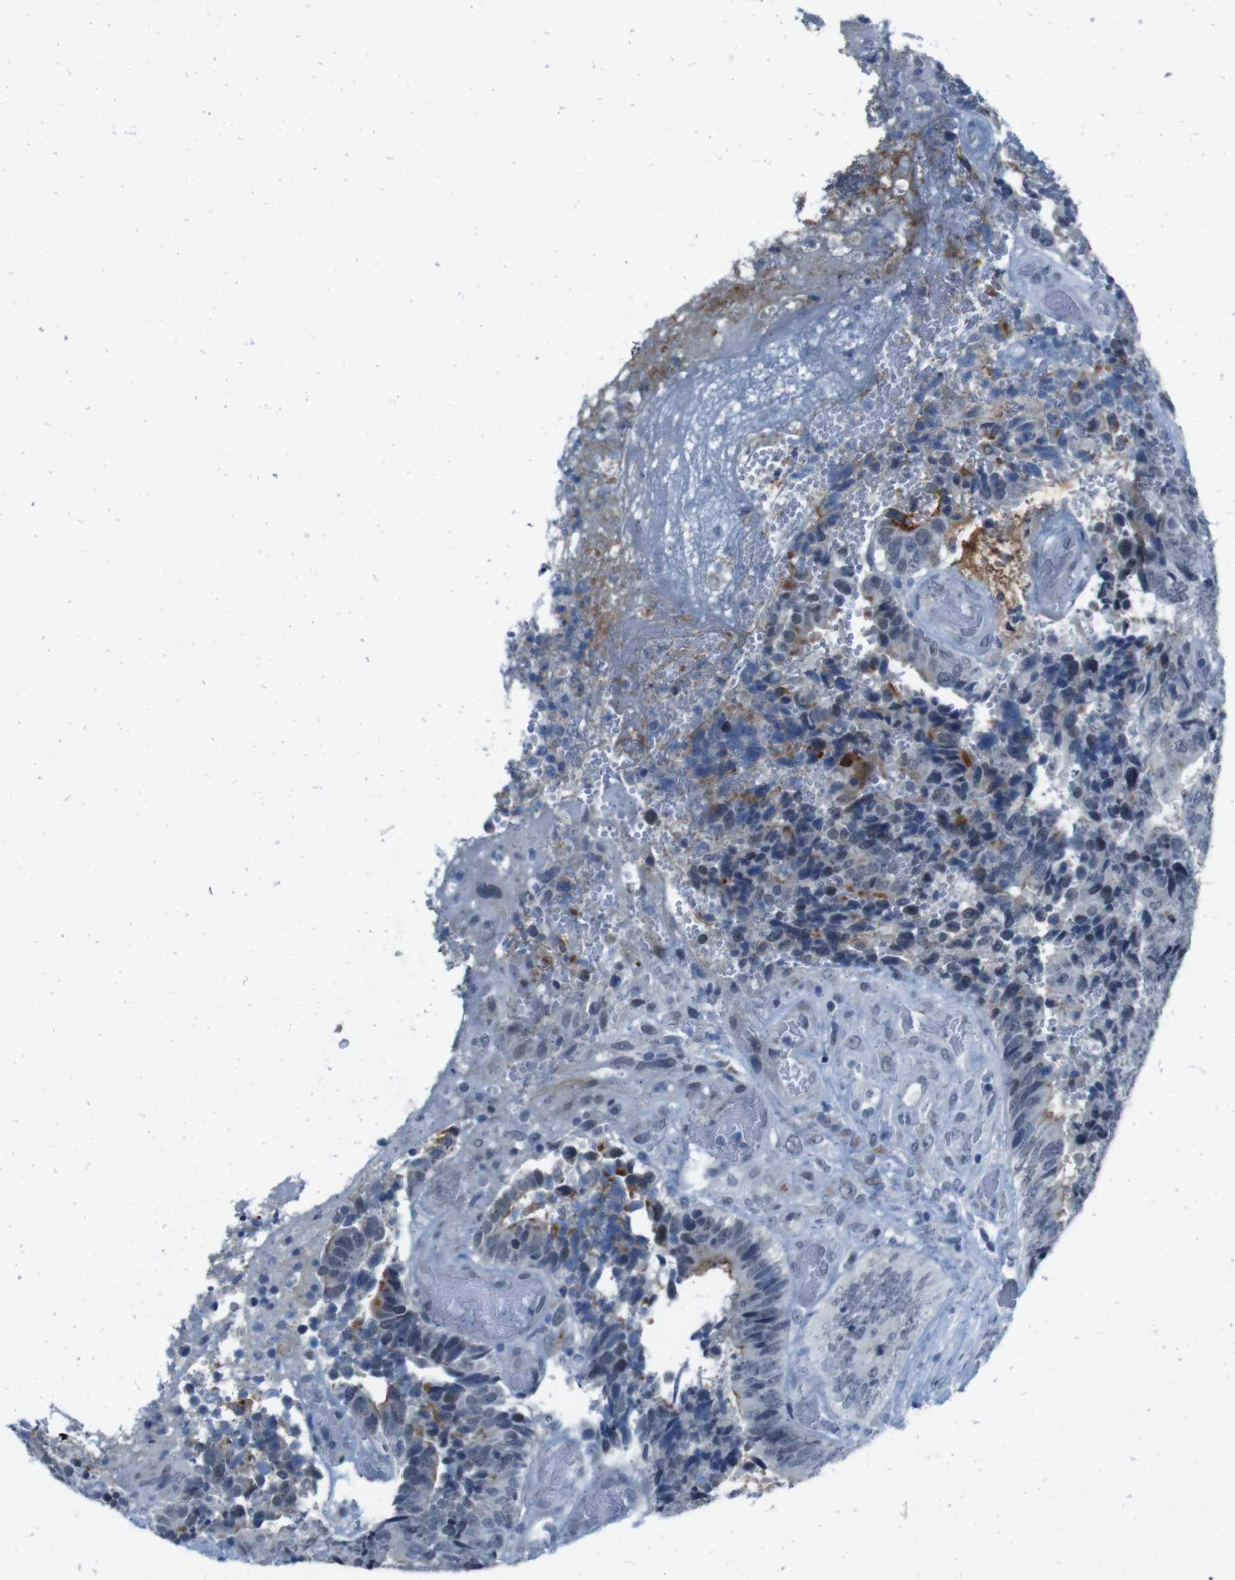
{"staining": {"intensity": "negative", "quantity": "none", "location": "none"}, "tissue": "colorectal cancer", "cell_type": "Tumor cells", "image_type": "cancer", "snomed": [{"axis": "morphology", "description": "Adenocarcinoma, NOS"}, {"axis": "topography", "description": "Rectum"}], "caption": "High magnification brightfield microscopy of colorectal adenocarcinoma stained with DAB (brown) and counterstained with hematoxylin (blue): tumor cells show no significant staining.", "gene": "CDHR2", "patient": {"sex": "male", "age": 72}}